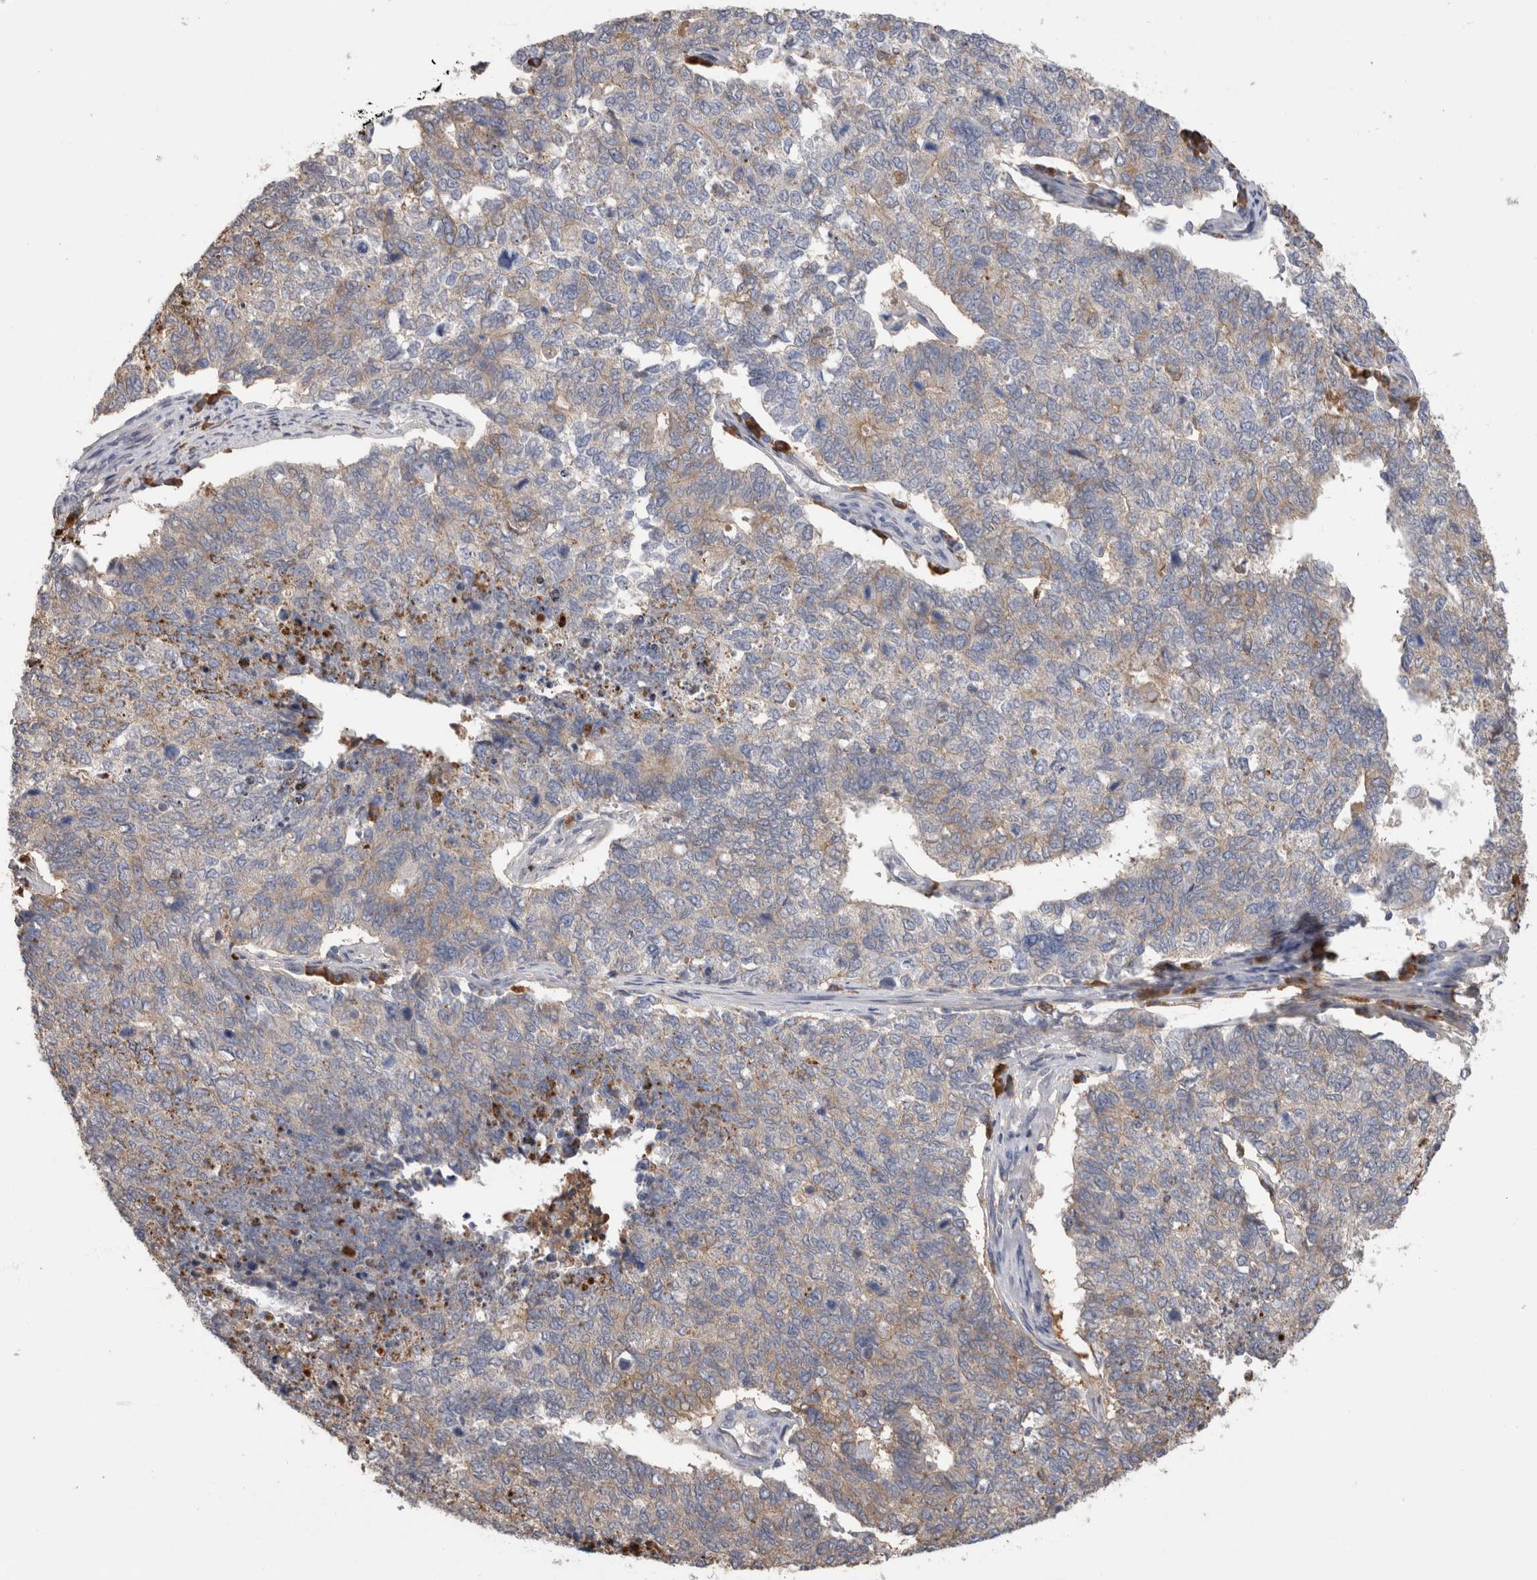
{"staining": {"intensity": "weak", "quantity": "<25%", "location": "cytoplasmic/membranous"}, "tissue": "cervical cancer", "cell_type": "Tumor cells", "image_type": "cancer", "snomed": [{"axis": "morphology", "description": "Squamous cell carcinoma, NOS"}, {"axis": "topography", "description": "Cervix"}], "caption": "A micrograph of human squamous cell carcinoma (cervical) is negative for staining in tumor cells. (DAB immunohistochemistry with hematoxylin counter stain).", "gene": "PPP3CC", "patient": {"sex": "female", "age": 63}}